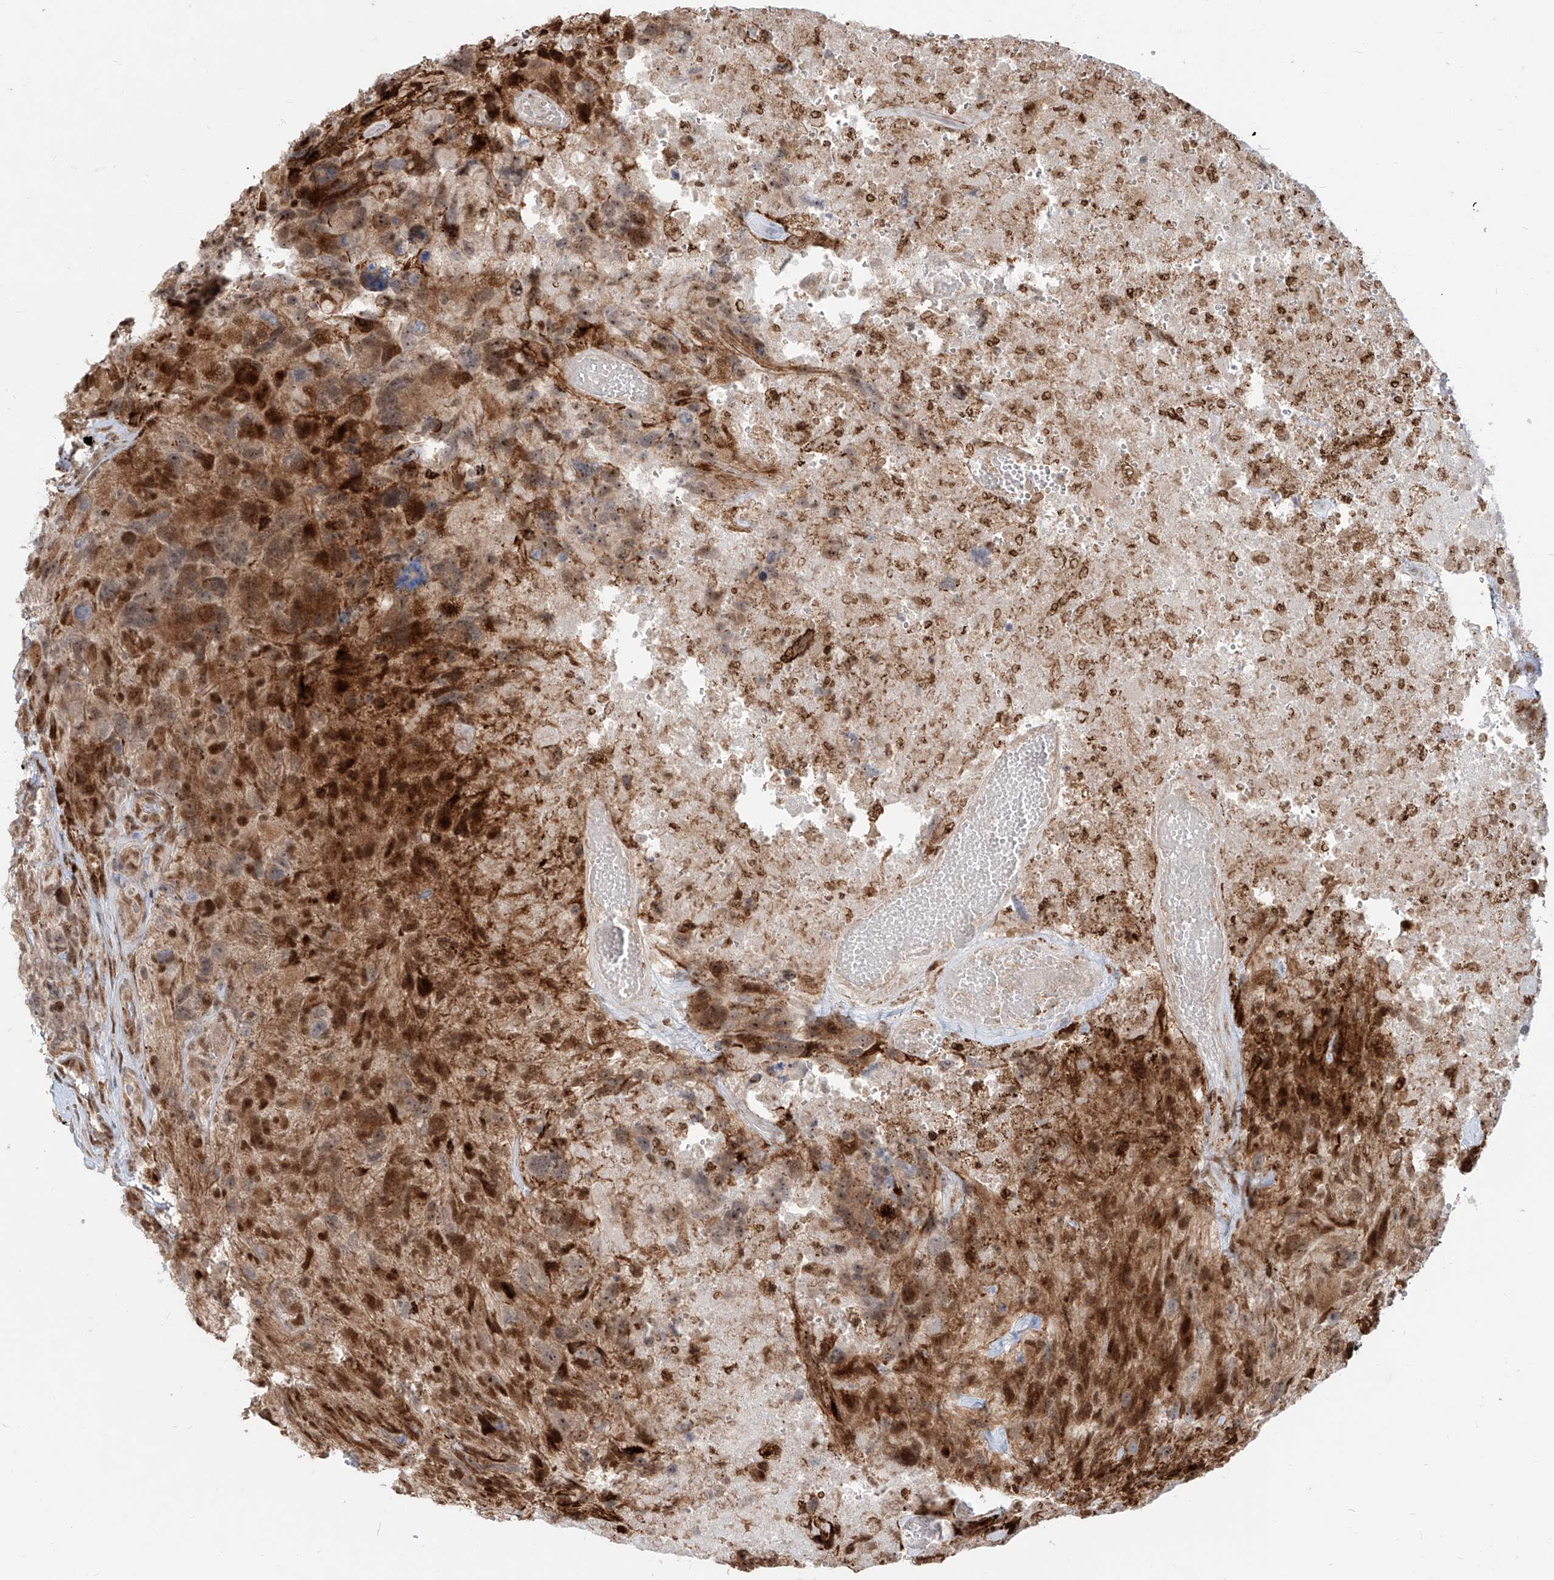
{"staining": {"intensity": "moderate", "quantity": ">75%", "location": "cytoplasmic/membranous,nuclear"}, "tissue": "glioma", "cell_type": "Tumor cells", "image_type": "cancer", "snomed": [{"axis": "morphology", "description": "Glioma, malignant, High grade"}, {"axis": "topography", "description": "Brain"}], "caption": "Immunohistochemical staining of high-grade glioma (malignant) displays medium levels of moderate cytoplasmic/membranous and nuclear staining in approximately >75% of tumor cells. (DAB (3,3'-diaminobenzidine) IHC with brightfield microscopy, high magnification).", "gene": "ZNF710", "patient": {"sex": "male", "age": 69}}